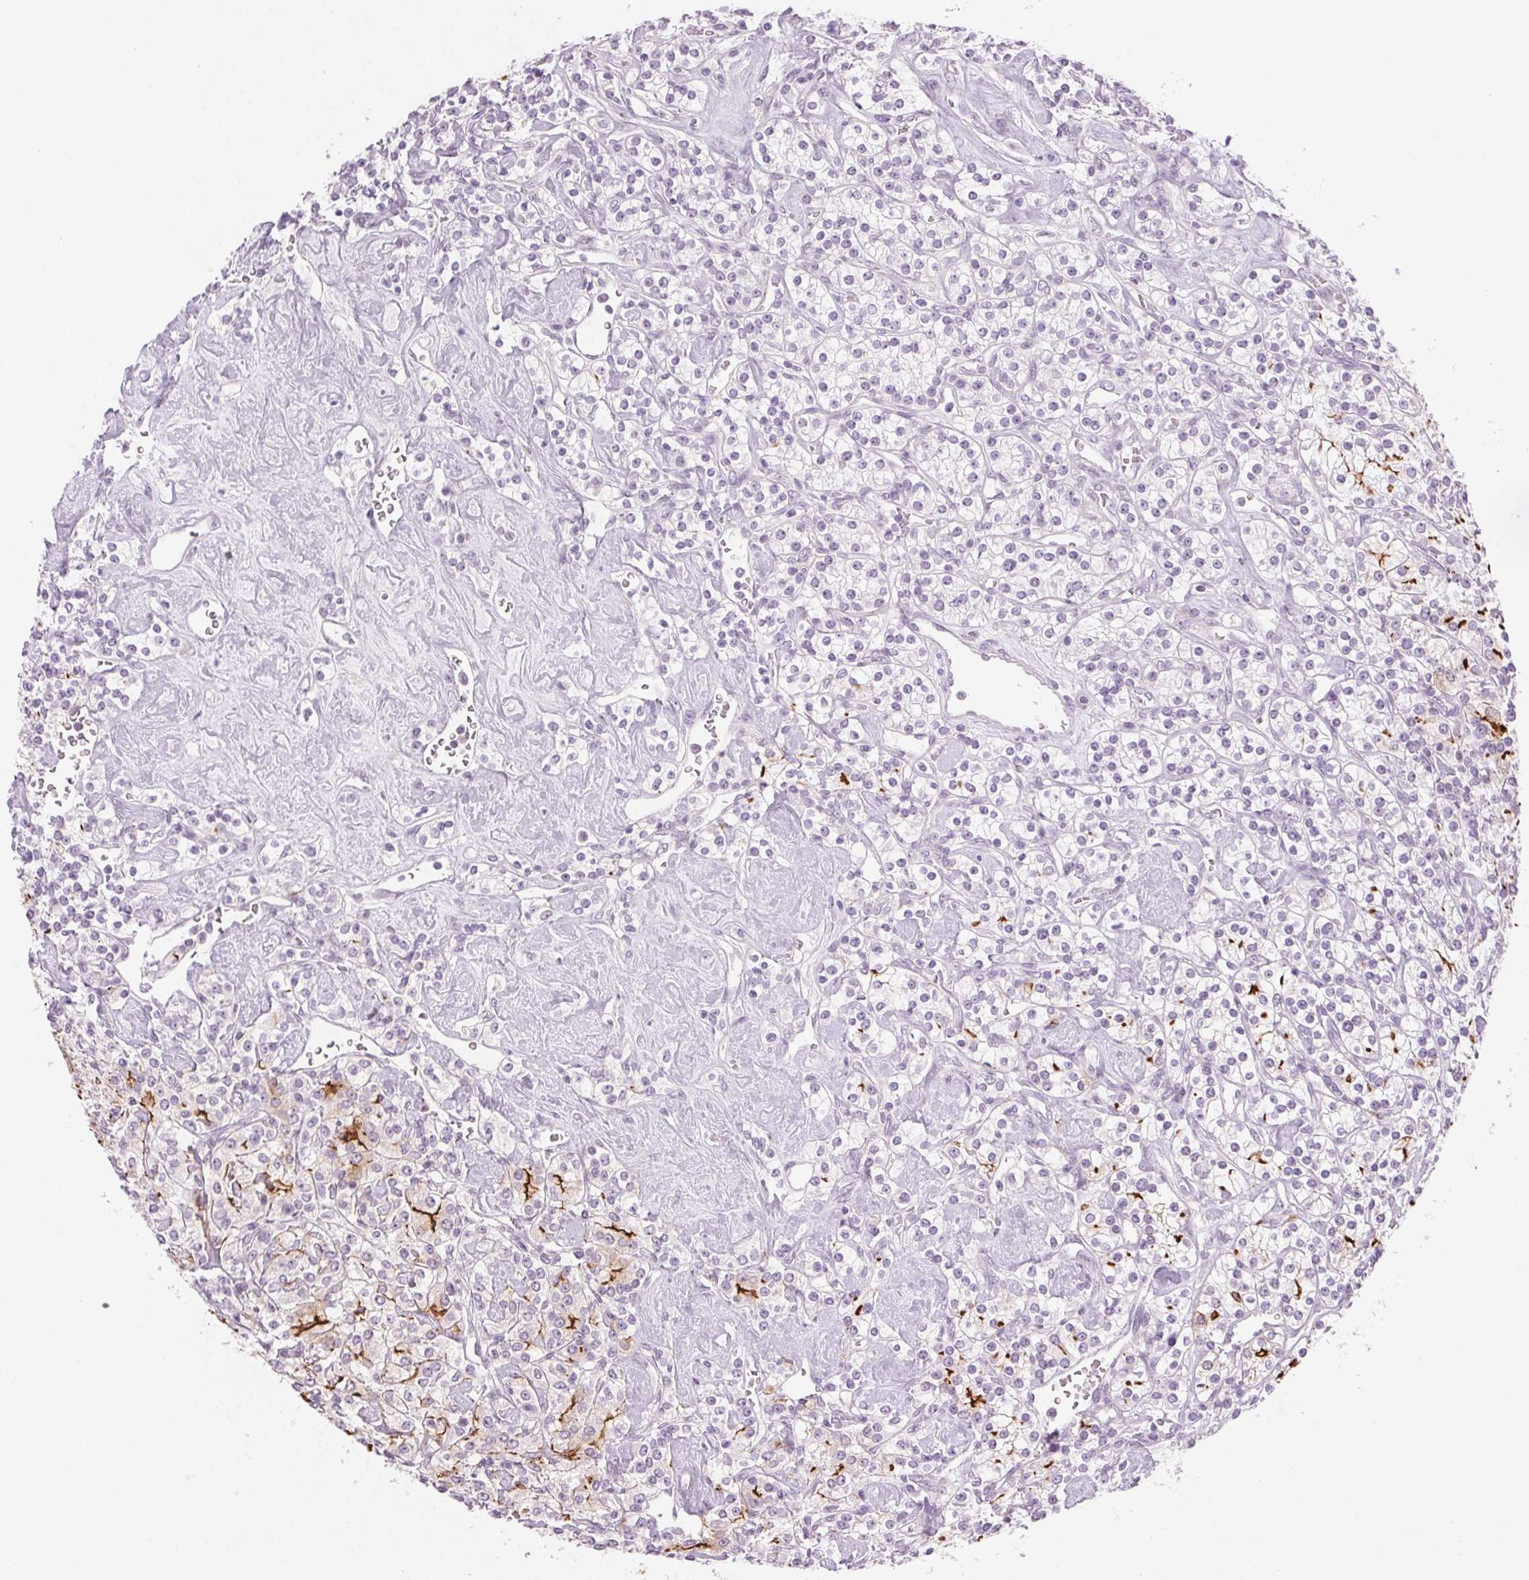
{"staining": {"intensity": "strong", "quantity": "<25%", "location": "cytoplasmic/membranous"}, "tissue": "renal cancer", "cell_type": "Tumor cells", "image_type": "cancer", "snomed": [{"axis": "morphology", "description": "Adenocarcinoma, NOS"}, {"axis": "topography", "description": "Kidney"}], "caption": "An immunohistochemistry (IHC) photomicrograph of tumor tissue is shown. Protein staining in brown highlights strong cytoplasmic/membranous positivity in renal adenocarcinoma within tumor cells. (Stains: DAB (3,3'-diaminobenzidine) in brown, nuclei in blue, Microscopy: brightfield microscopy at high magnification).", "gene": "SLC6A19", "patient": {"sex": "male", "age": 77}}